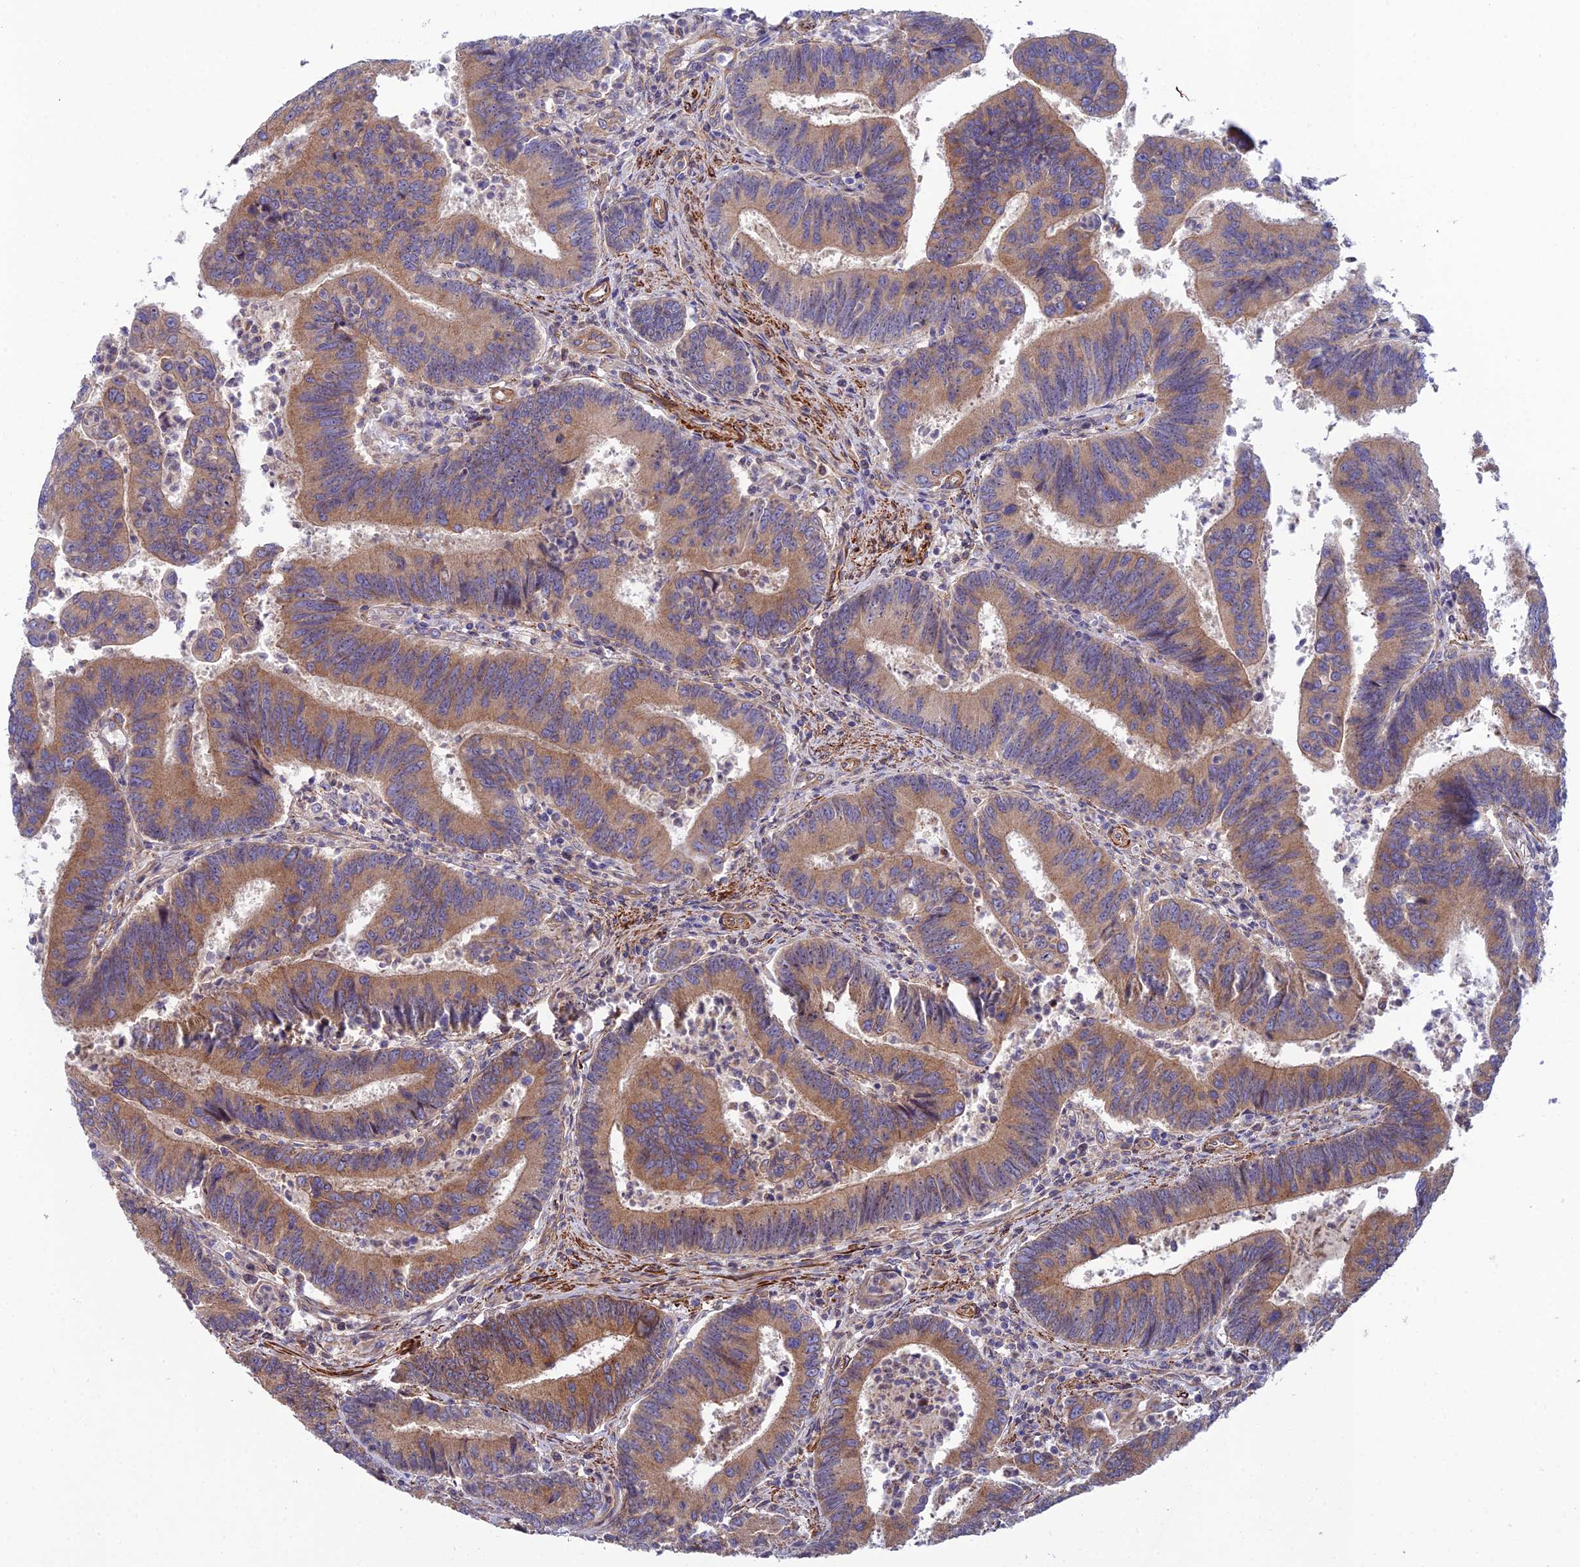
{"staining": {"intensity": "moderate", "quantity": ">75%", "location": "cytoplasmic/membranous"}, "tissue": "colorectal cancer", "cell_type": "Tumor cells", "image_type": "cancer", "snomed": [{"axis": "morphology", "description": "Adenocarcinoma, NOS"}, {"axis": "topography", "description": "Colon"}], "caption": "The immunohistochemical stain labels moderate cytoplasmic/membranous positivity in tumor cells of adenocarcinoma (colorectal) tissue.", "gene": "RALGAPA2", "patient": {"sex": "female", "age": 67}}